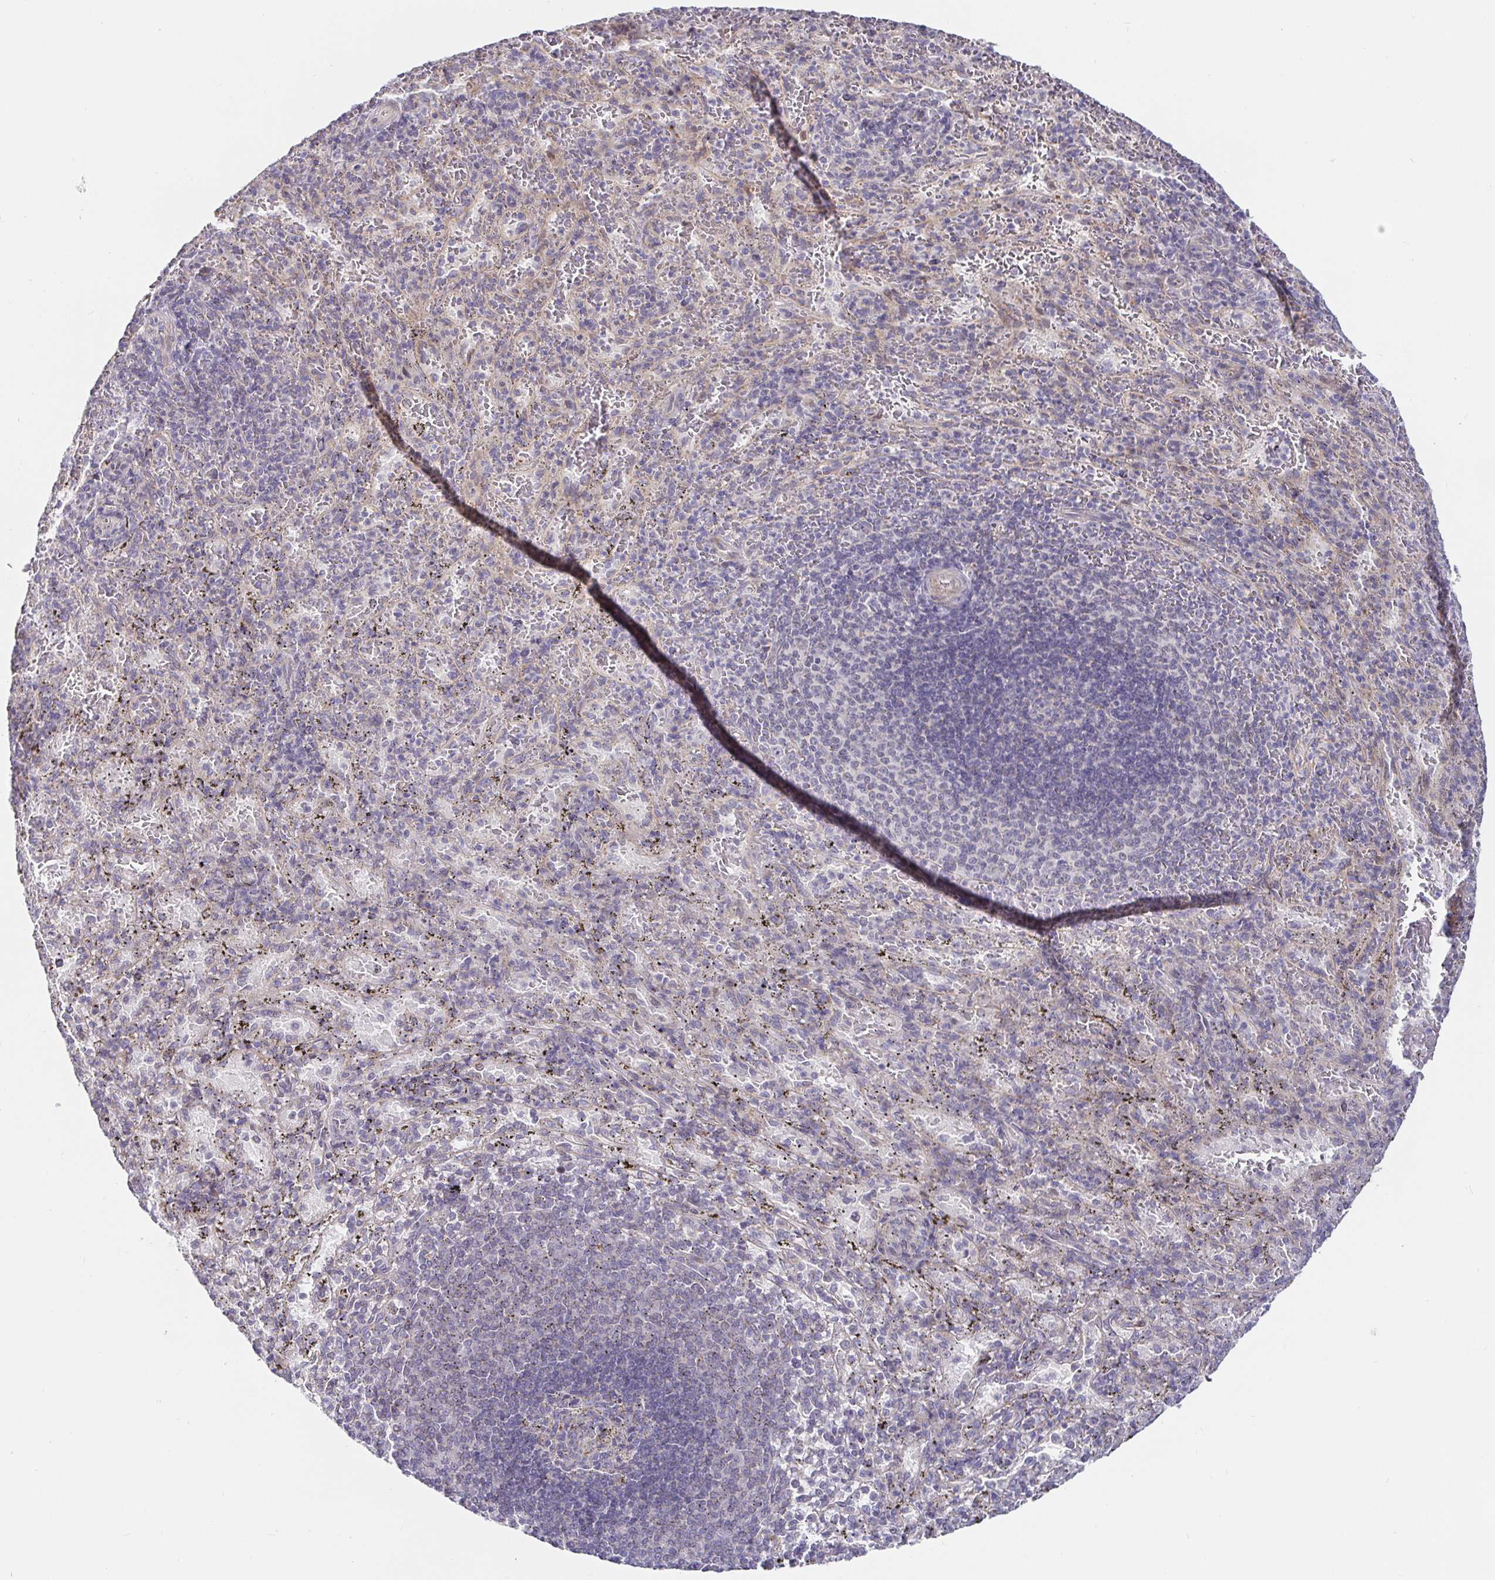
{"staining": {"intensity": "negative", "quantity": "none", "location": "none"}, "tissue": "spleen", "cell_type": "Cells in red pulp", "image_type": "normal", "snomed": [{"axis": "morphology", "description": "Normal tissue, NOS"}, {"axis": "topography", "description": "Spleen"}], "caption": "Micrograph shows no significant protein staining in cells in red pulp of normal spleen.", "gene": "CIT", "patient": {"sex": "male", "age": 57}}